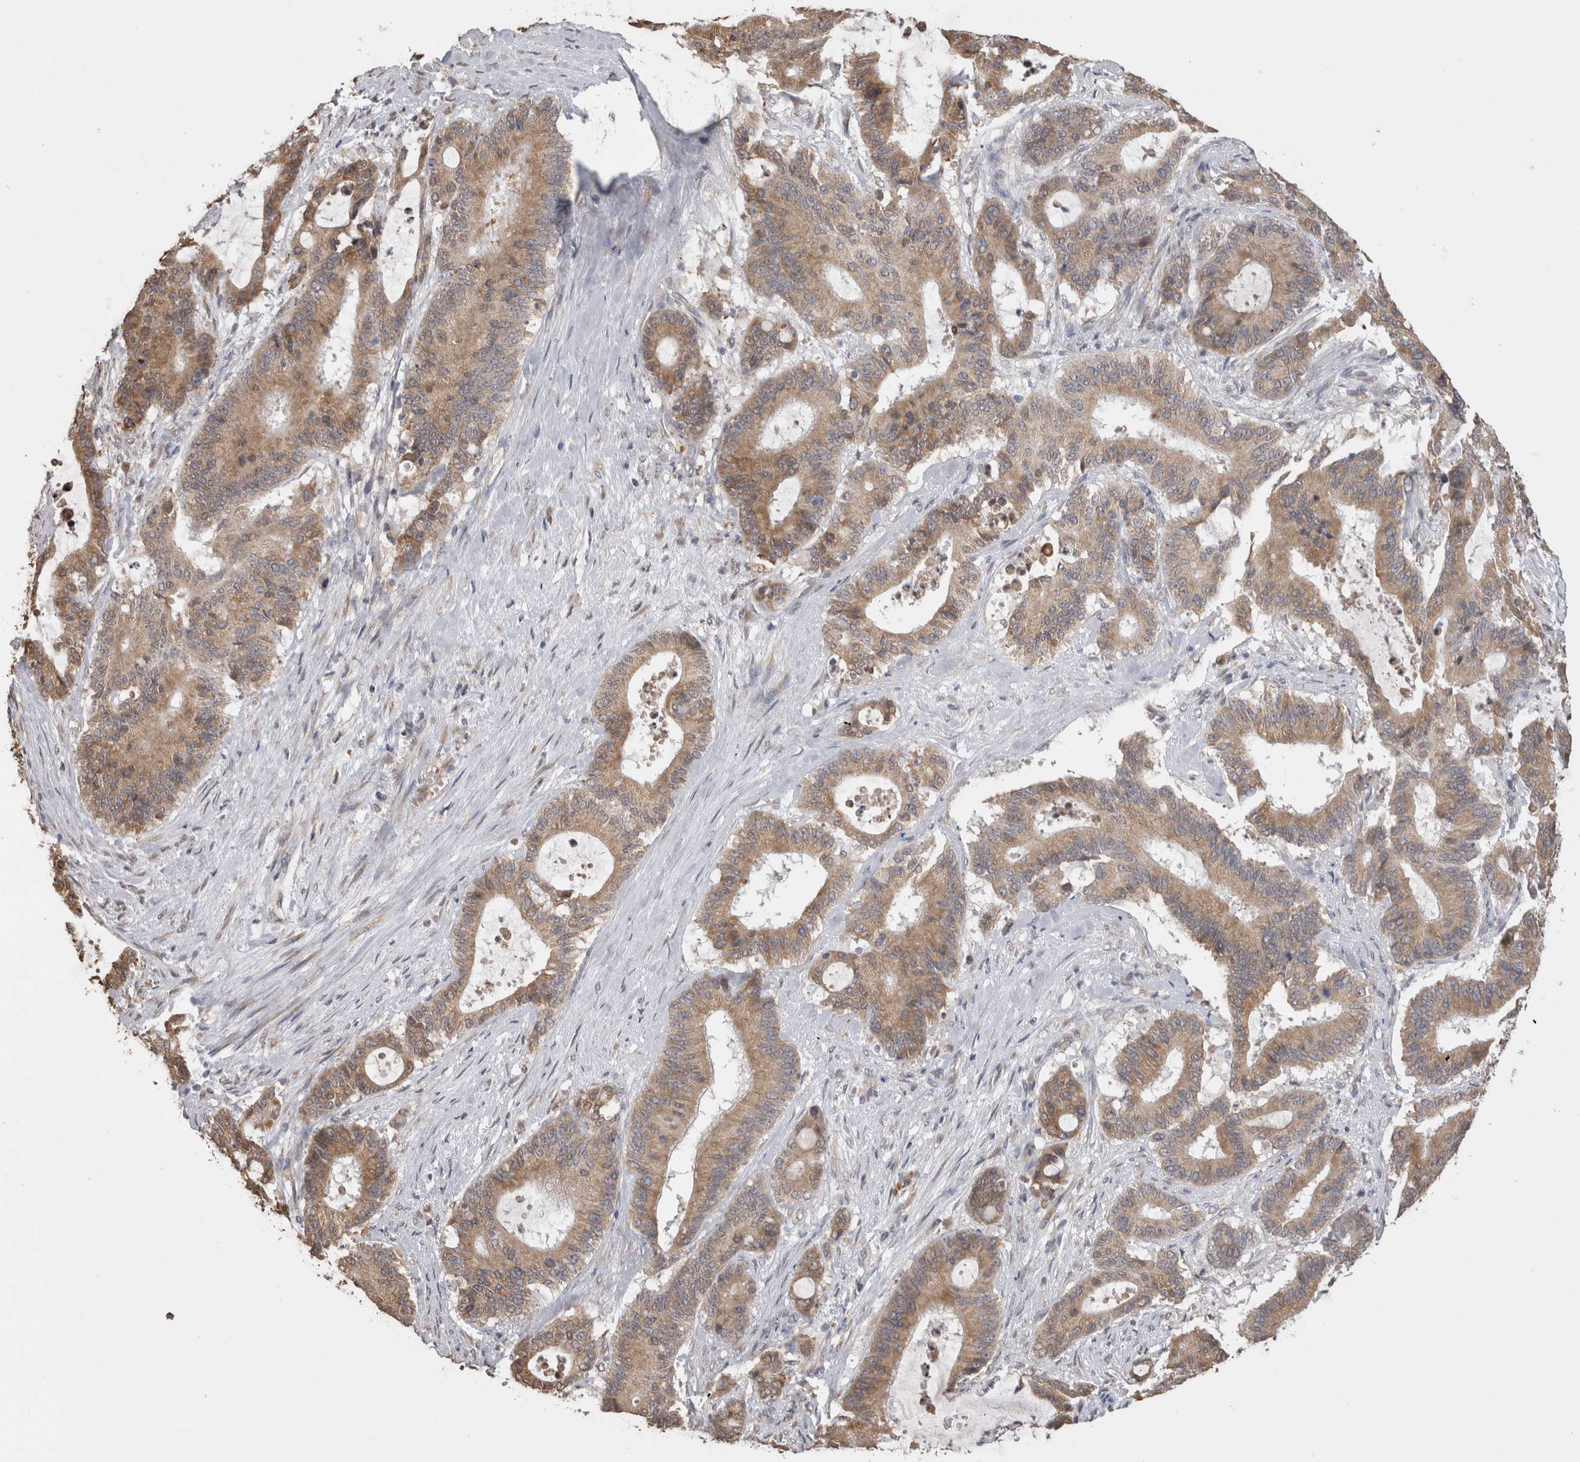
{"staining": {"intensity": "moderate", "quantity": ">75%", "location": "cytoplasmic/membranous"}, "tissue": "liver cancer", "cell_type": "Tumor cells", "image_type": "cancer", "snomed": [{"axis": "morphology", "description": "Cholangiocarcinoma"}, {"axis": "topography", "description": "Liver"}], "caption": "High-magnification brightfield microscopy of cholangiocarcinoma (liver) stained with DAB (3,3'-diaminobenzidine) (brown) and counterstained with hematoxylin (blue). tumor cells exhibit moderate cytoplasmic/membranous positivity is present in about>75% of cells.", "gene": "NOMO1", "patient": {"sex": "female", "age": 73}}